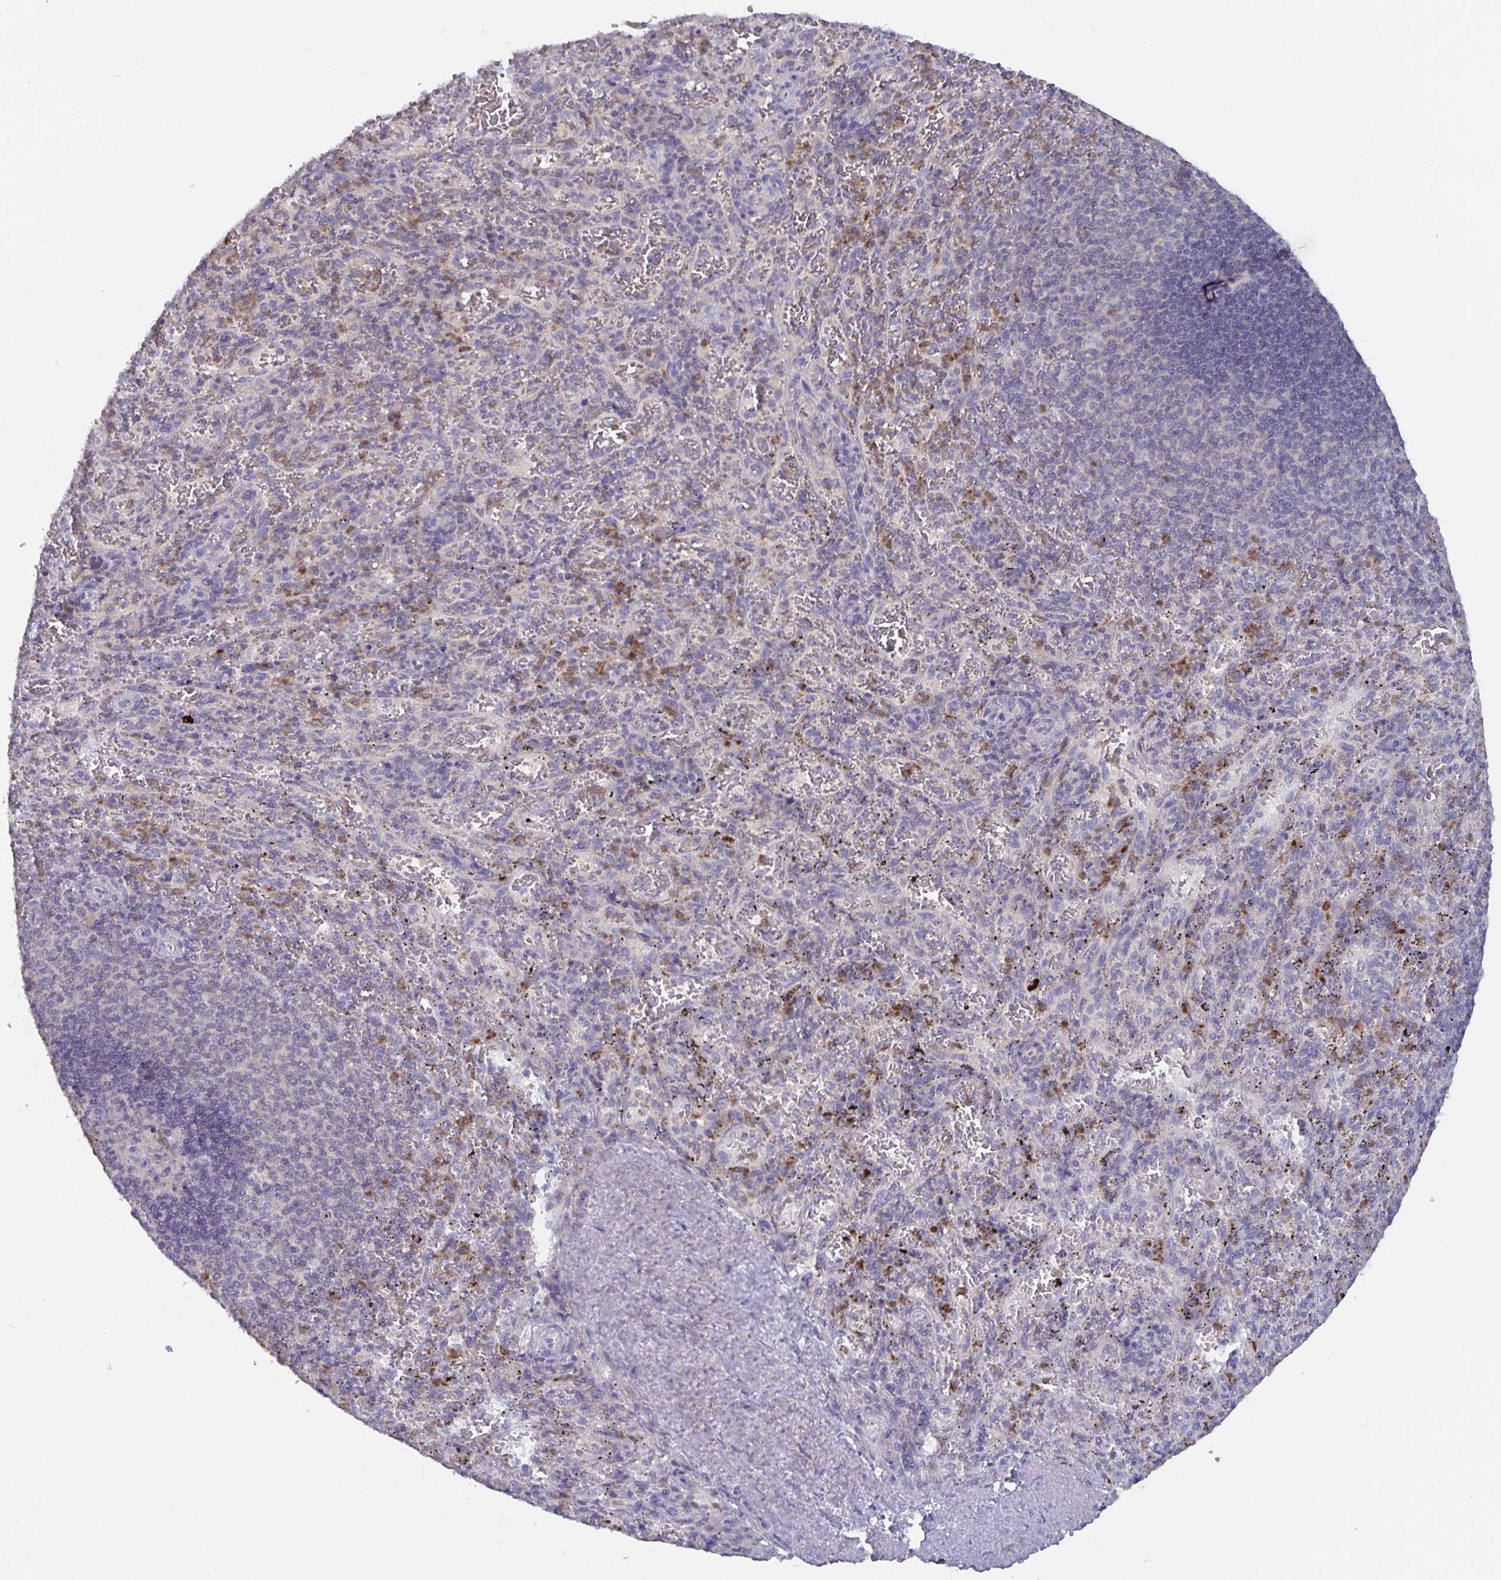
{"staining": {"intensity": "negative", "quantity": "none", "location": "none"}, "tissue": "spleen", "cell_type": "Cells in red pulp", "image_type": "normal", "snomed": [{"axis": "morphology", "description": "Normal tissue, NOS"}, {"axis": "topography", "description": "Spleen"}], "caption": "This image is of normal spleen stained with immunohistochemistry to label a protein in brown with the nuclei are counter-stained blue. There is no expression in cells in red pulp.", "gene": "GDF15", "patient": {"sex": "male", "age": 57}}